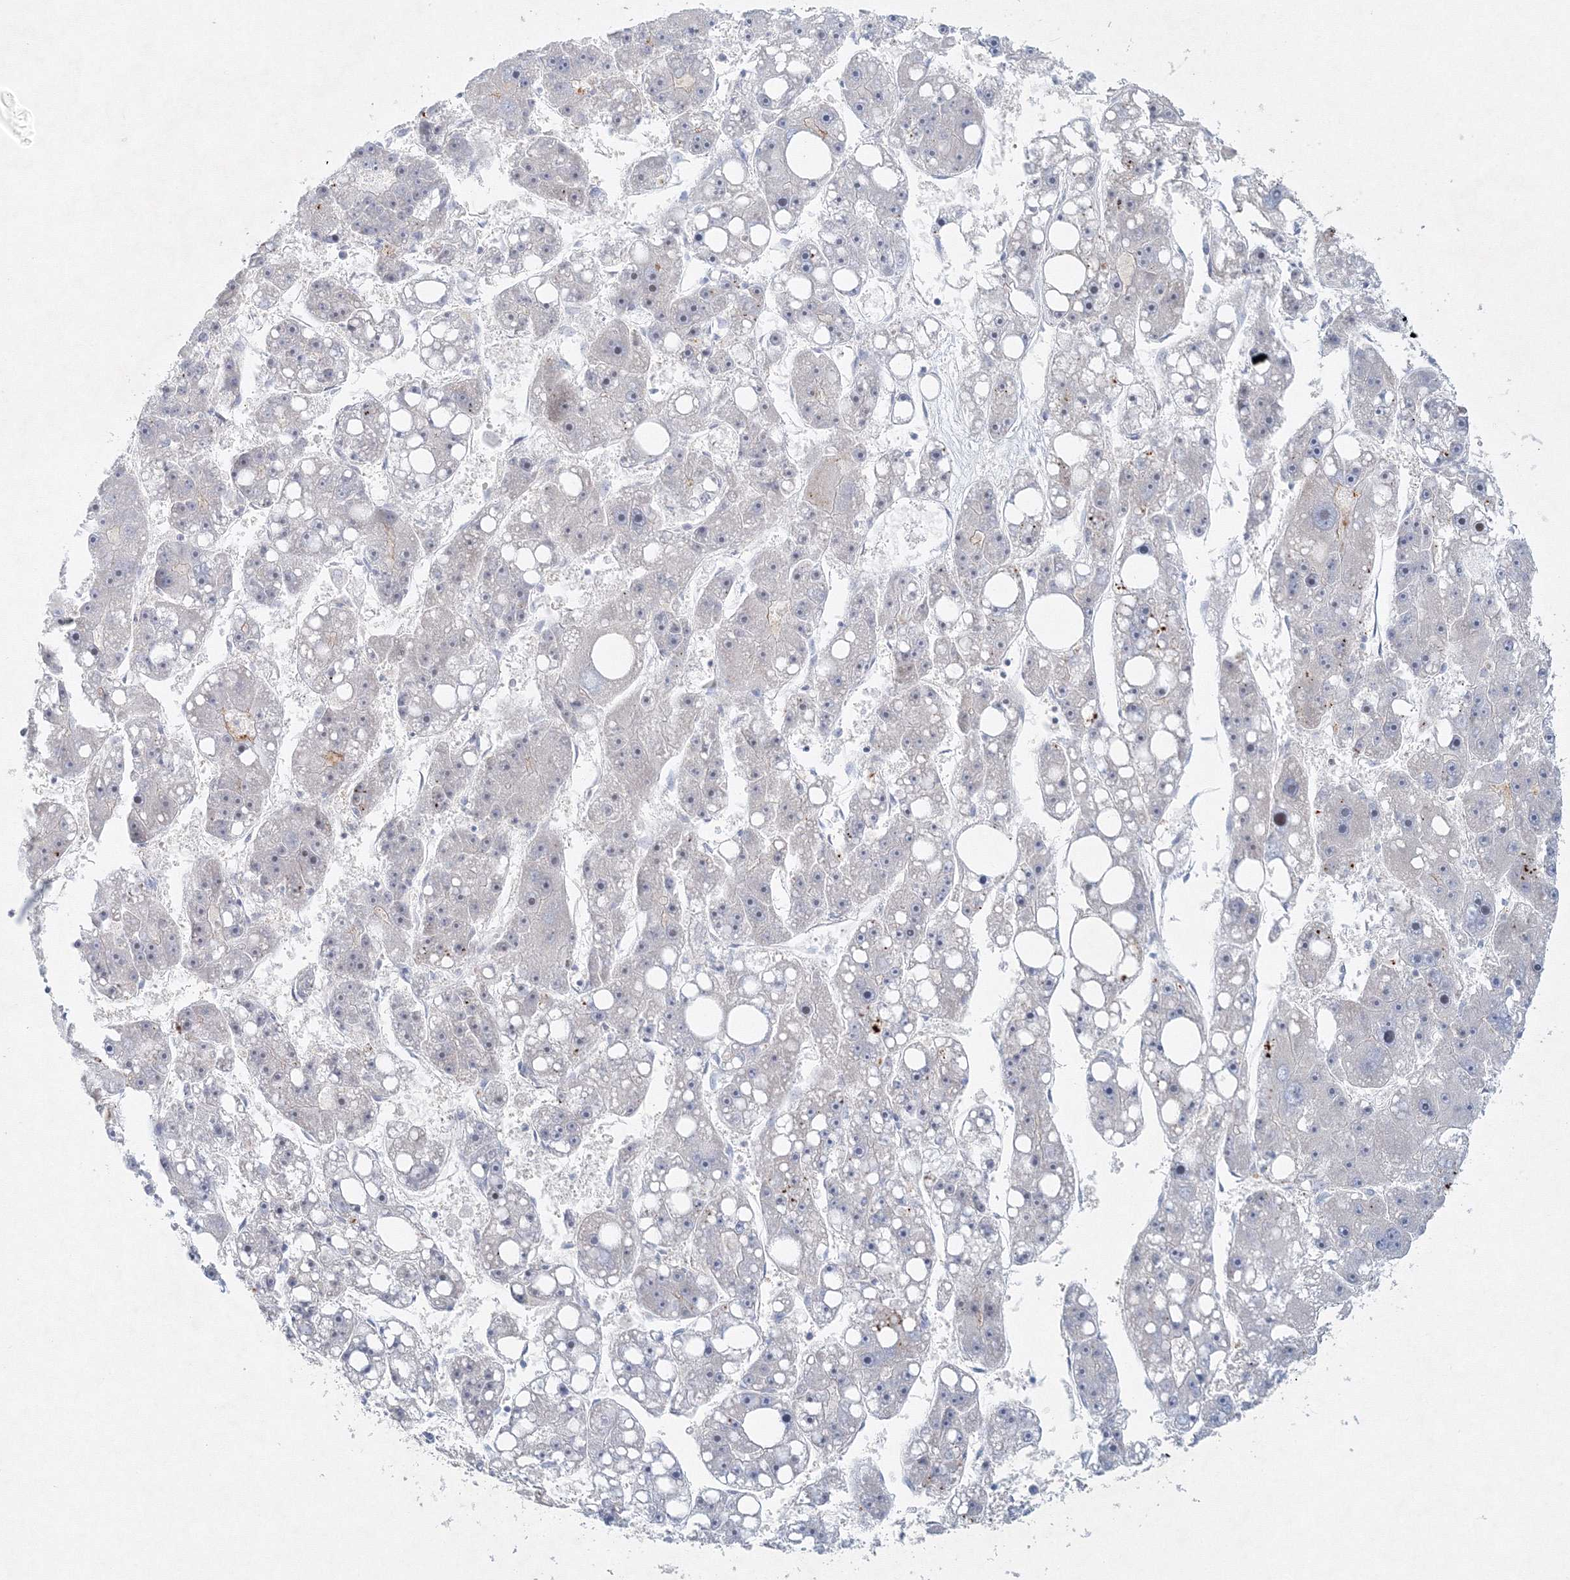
{"staining": {"intensity": "negative", "quantity": "none", "location": "none"}, "tissue": "liver cancer", "cell_type": "Tumor cells", "image_type": "cancer", "snomed": [{"axis": "morphology", "description": "Carcinoma, Hepatocellular, NOS"}, {"axis": "topography", "description": "Liver"}], "caption": "Photomicrograph shows no protein staining in tumor cells of liver cancer tissue. (DAB (3,3'-diaminobenzidine) IHC, high magnification).", "gene": "DNAH1", "patient": {"sex": "female", "age": 61}}